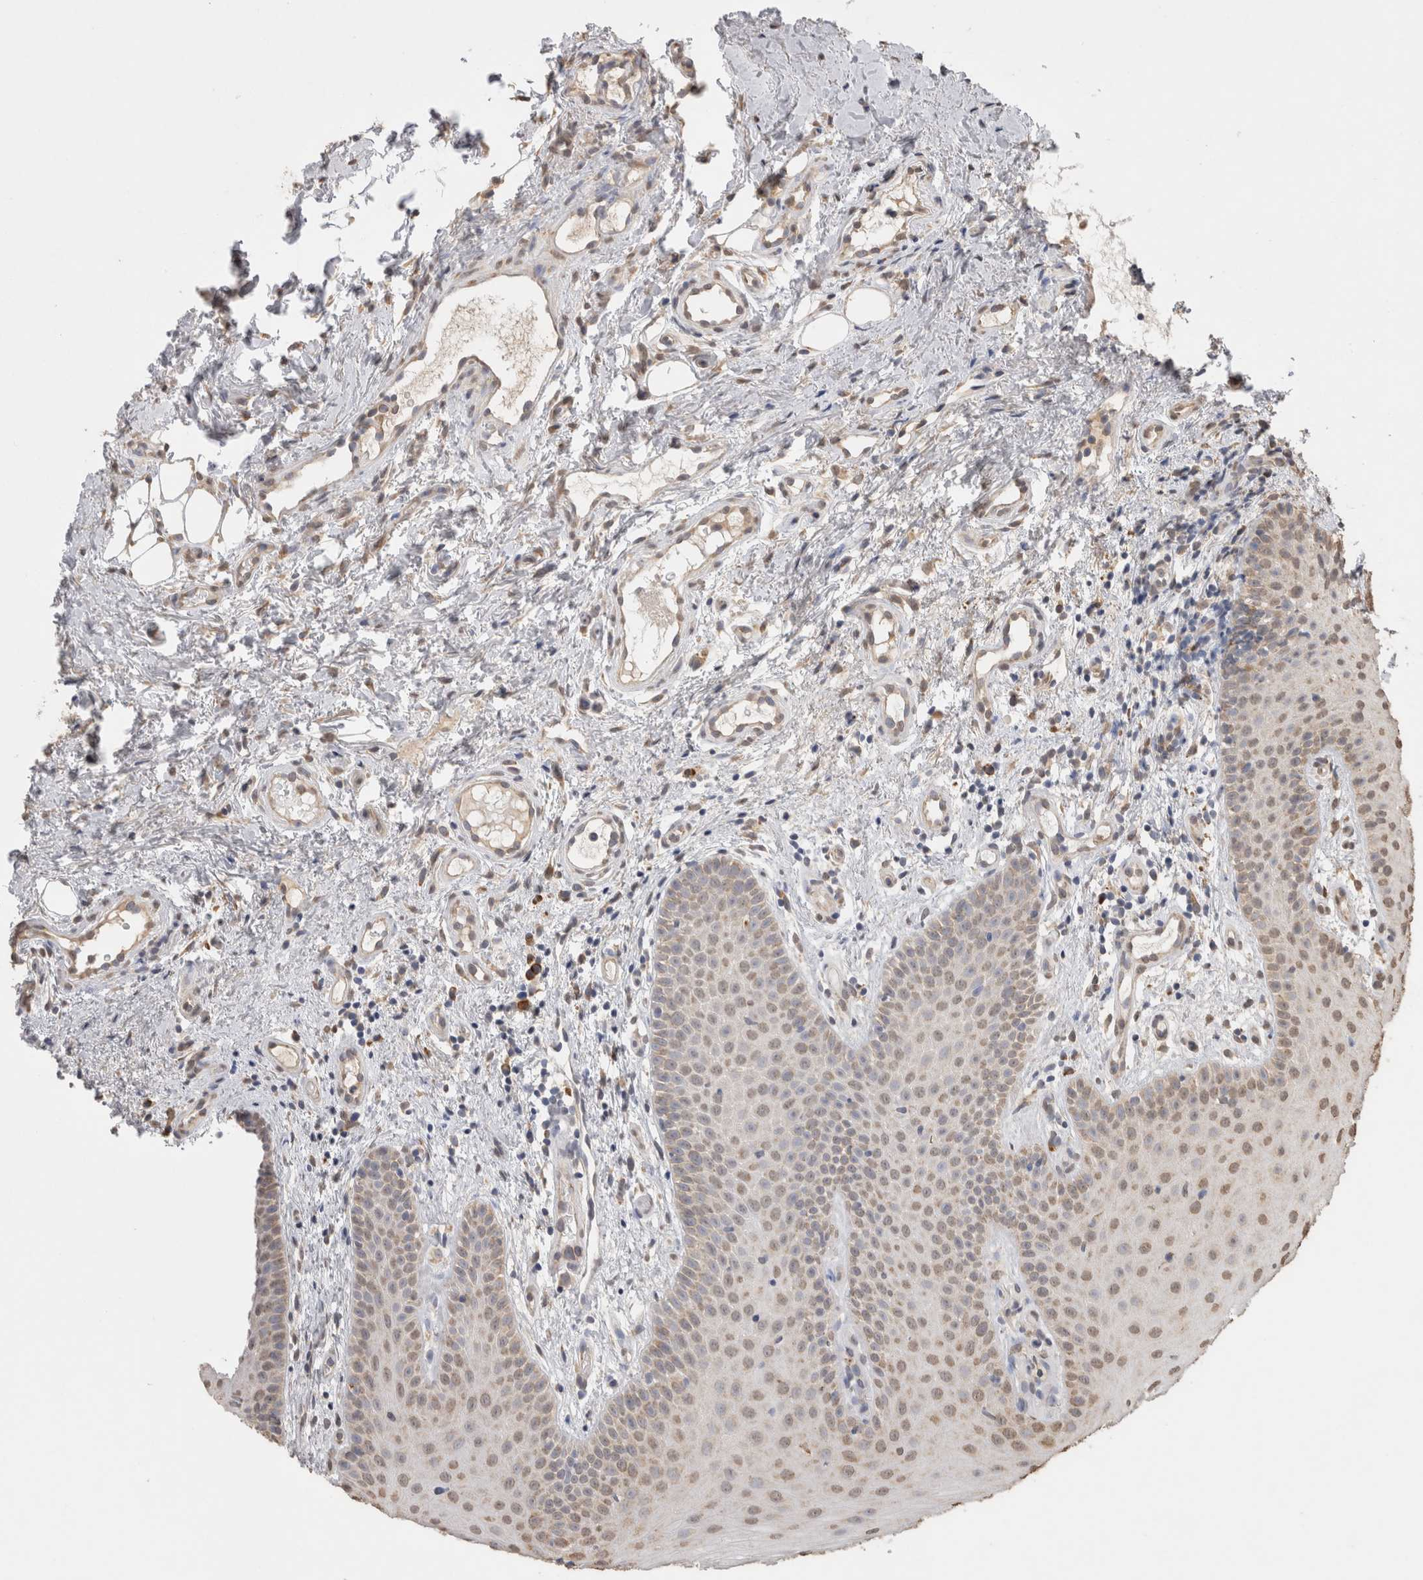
{"staining": {"intensity": "weak", "quantity": ">75%", "location": "nuclear"}, "tissue": "oral mucosa", "cell_type": "Squamous epithelial cells", "image_type": "normal", "snomed": [{"axis": "morphology", "description": "Normal tissue, NOS"}, {"axis": "topography", "description": "Oral tissue"}], "caption": "IHC of normal oral mucosa reveals low levels of weak nuclear expression in approximately >75% of squamous epithelial cells.", "gene": "NOMO1", "patient": {"sex": "male", "age": 60}}